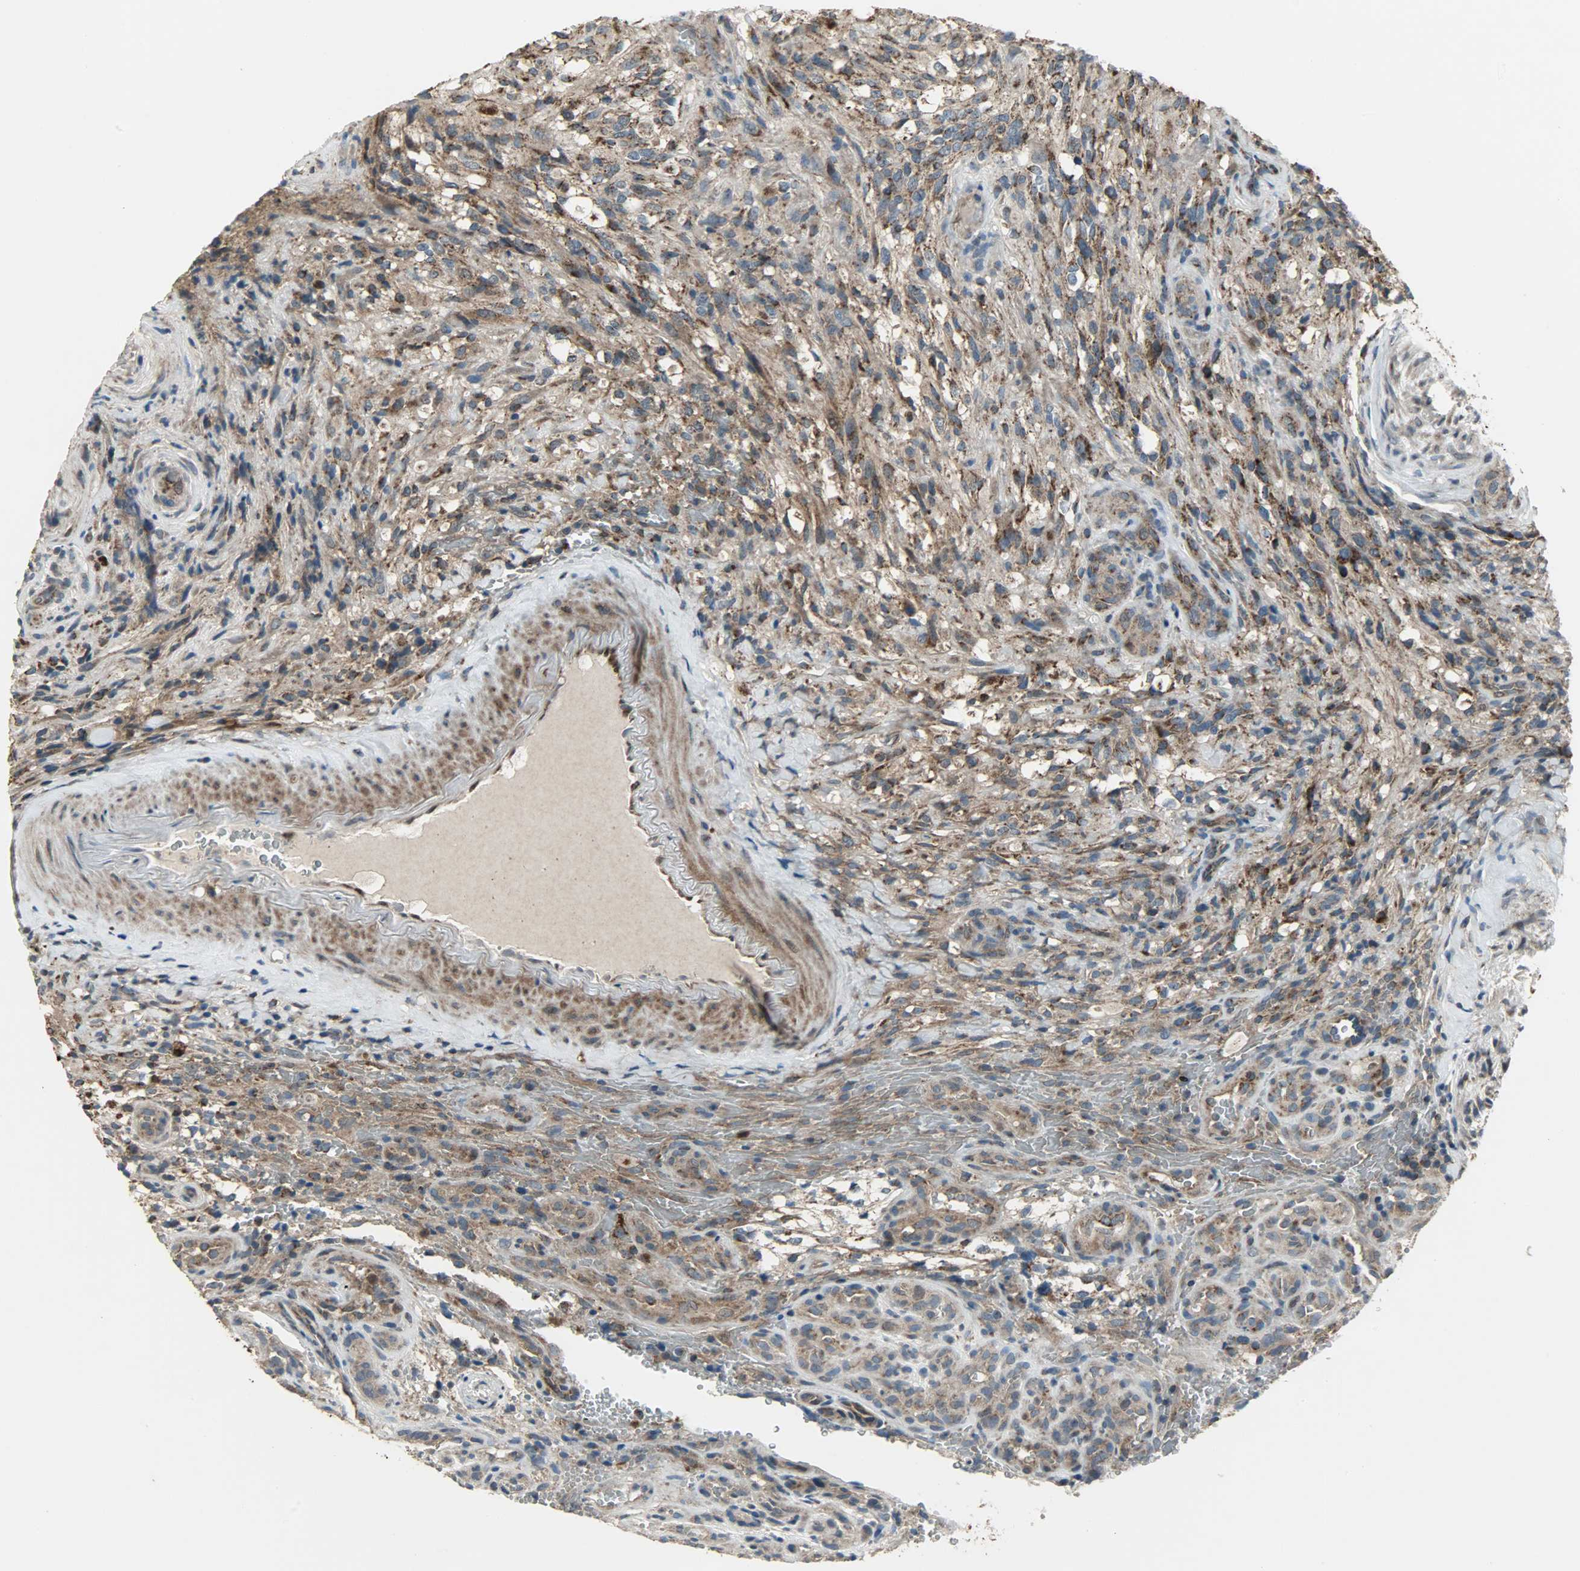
{"staining": {"intensity": "strong", "quantity": ">75%", "location": "cytoplasmic/membranous"}, "tissue": "glioma", "cell_type": "Tumor cells", "image_type": "cancer", "snomed": [{"axis": "morphology", "description": "Normal tissue, NOS"}, {"axis": "morphology", "description": "Glioma, malignant, High grade"}, {"axis": "topography", "description": "Cerebral cortex"}], "caption": "High-magnification brightfield microscopy of glioma stained with DAB (brown) and counterstained with hematoxylin (blue). tumor cells exhibit strong cytoplasmic/membranous expression is present in about>75% of cells.", "gene": "AMT", "patient": {"sex": "male", "age": 75}}